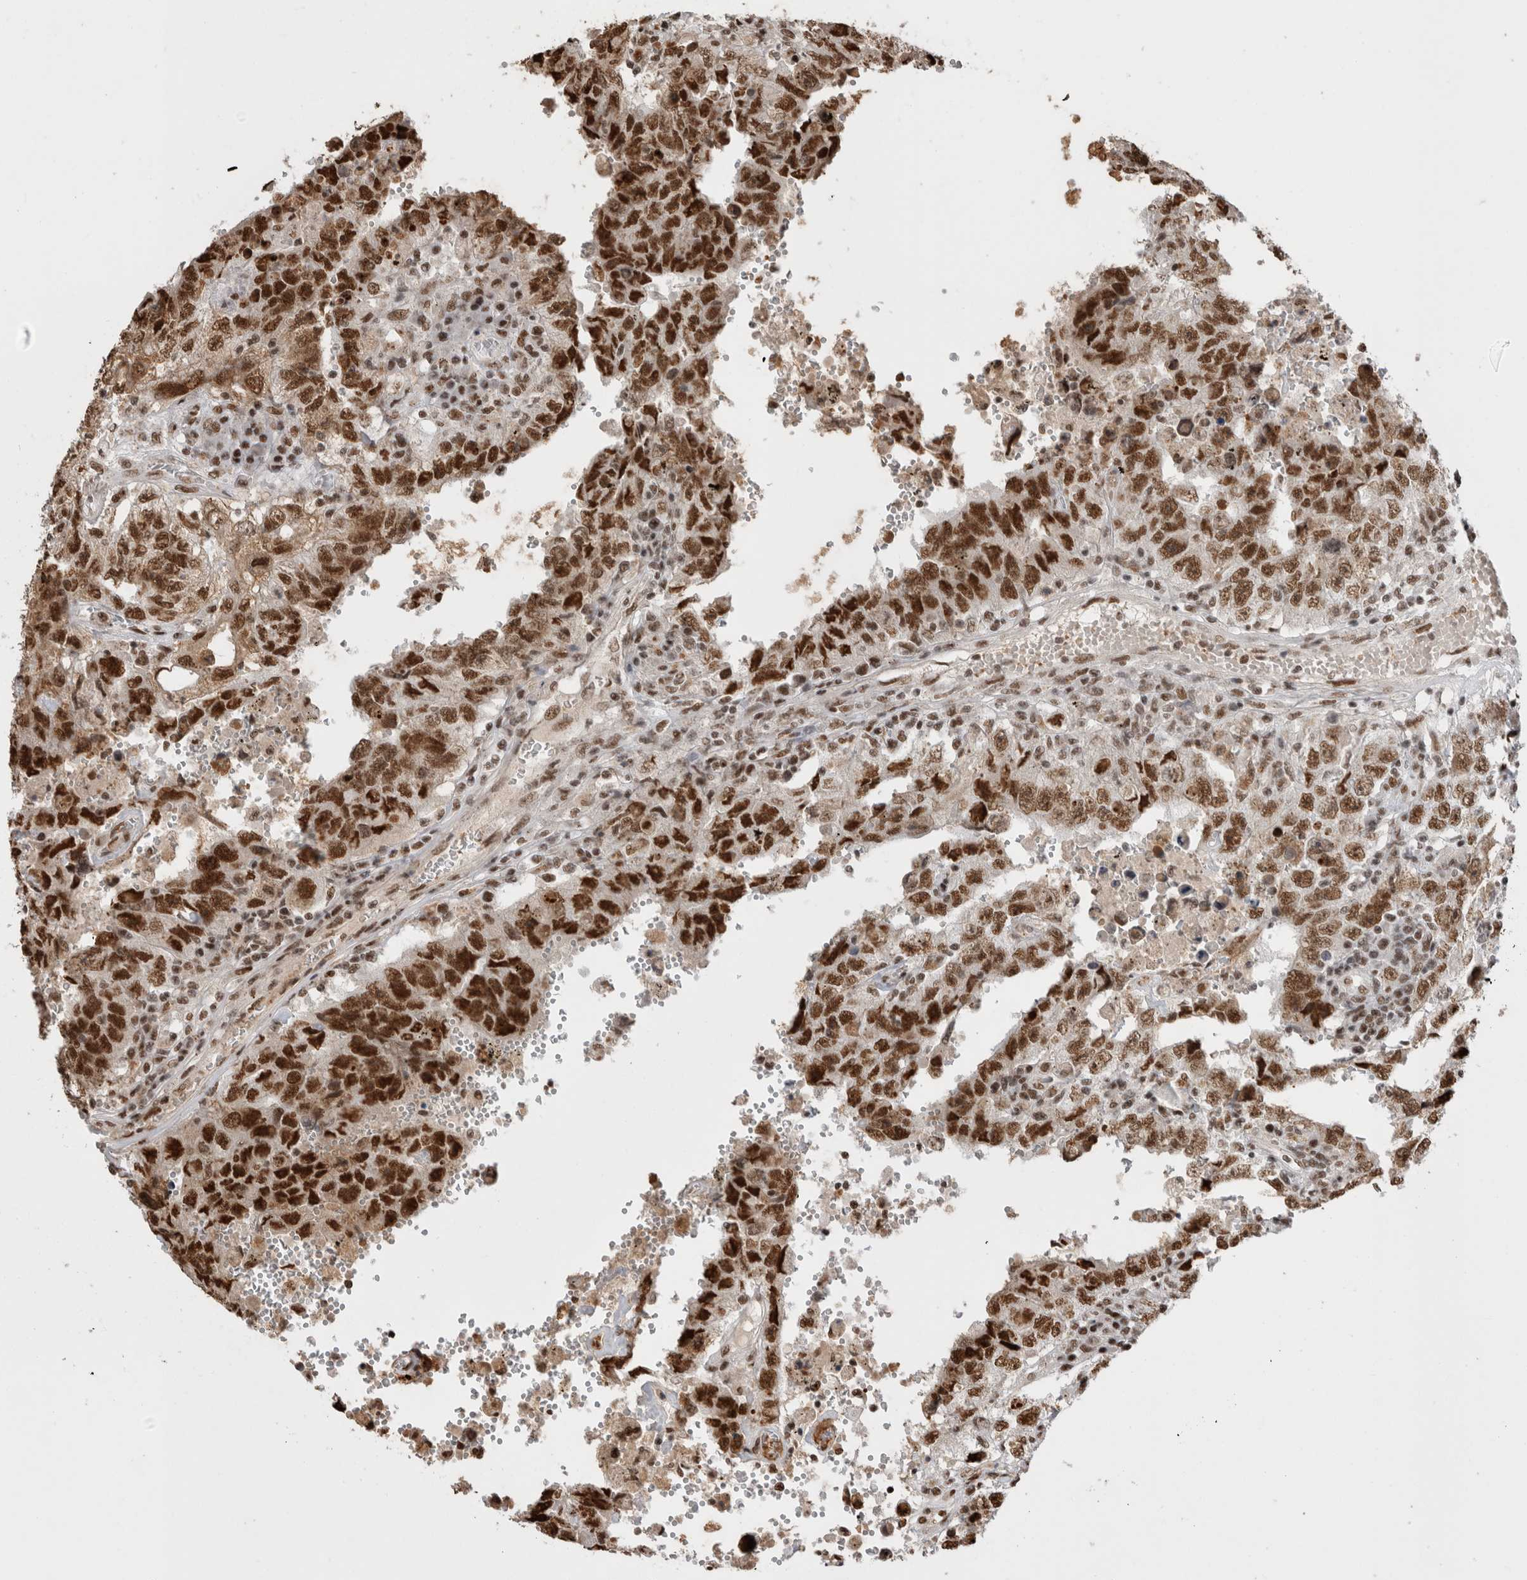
{"staining": {"intensity": "strong", "quantity": ">75%", "location": "nuclear"}, "tissue": "testis cancer", "cell_type": "Tumor cells", "image_type": "cancer", "snomed": [{"axis": "morphology", "description": "Carcinoma, Embryonal, NOS"}, {"axis": "topography", "description": "Testis"}], "caption": "Immunohistochemical staining of testis cancer shows strong nuclear protein expression in approximately >75% of tumor cells. (IHC, brightfield microscopy, high magnification).", "gene": "EYA2", "patient": {"sex": "male", "age": 26}}